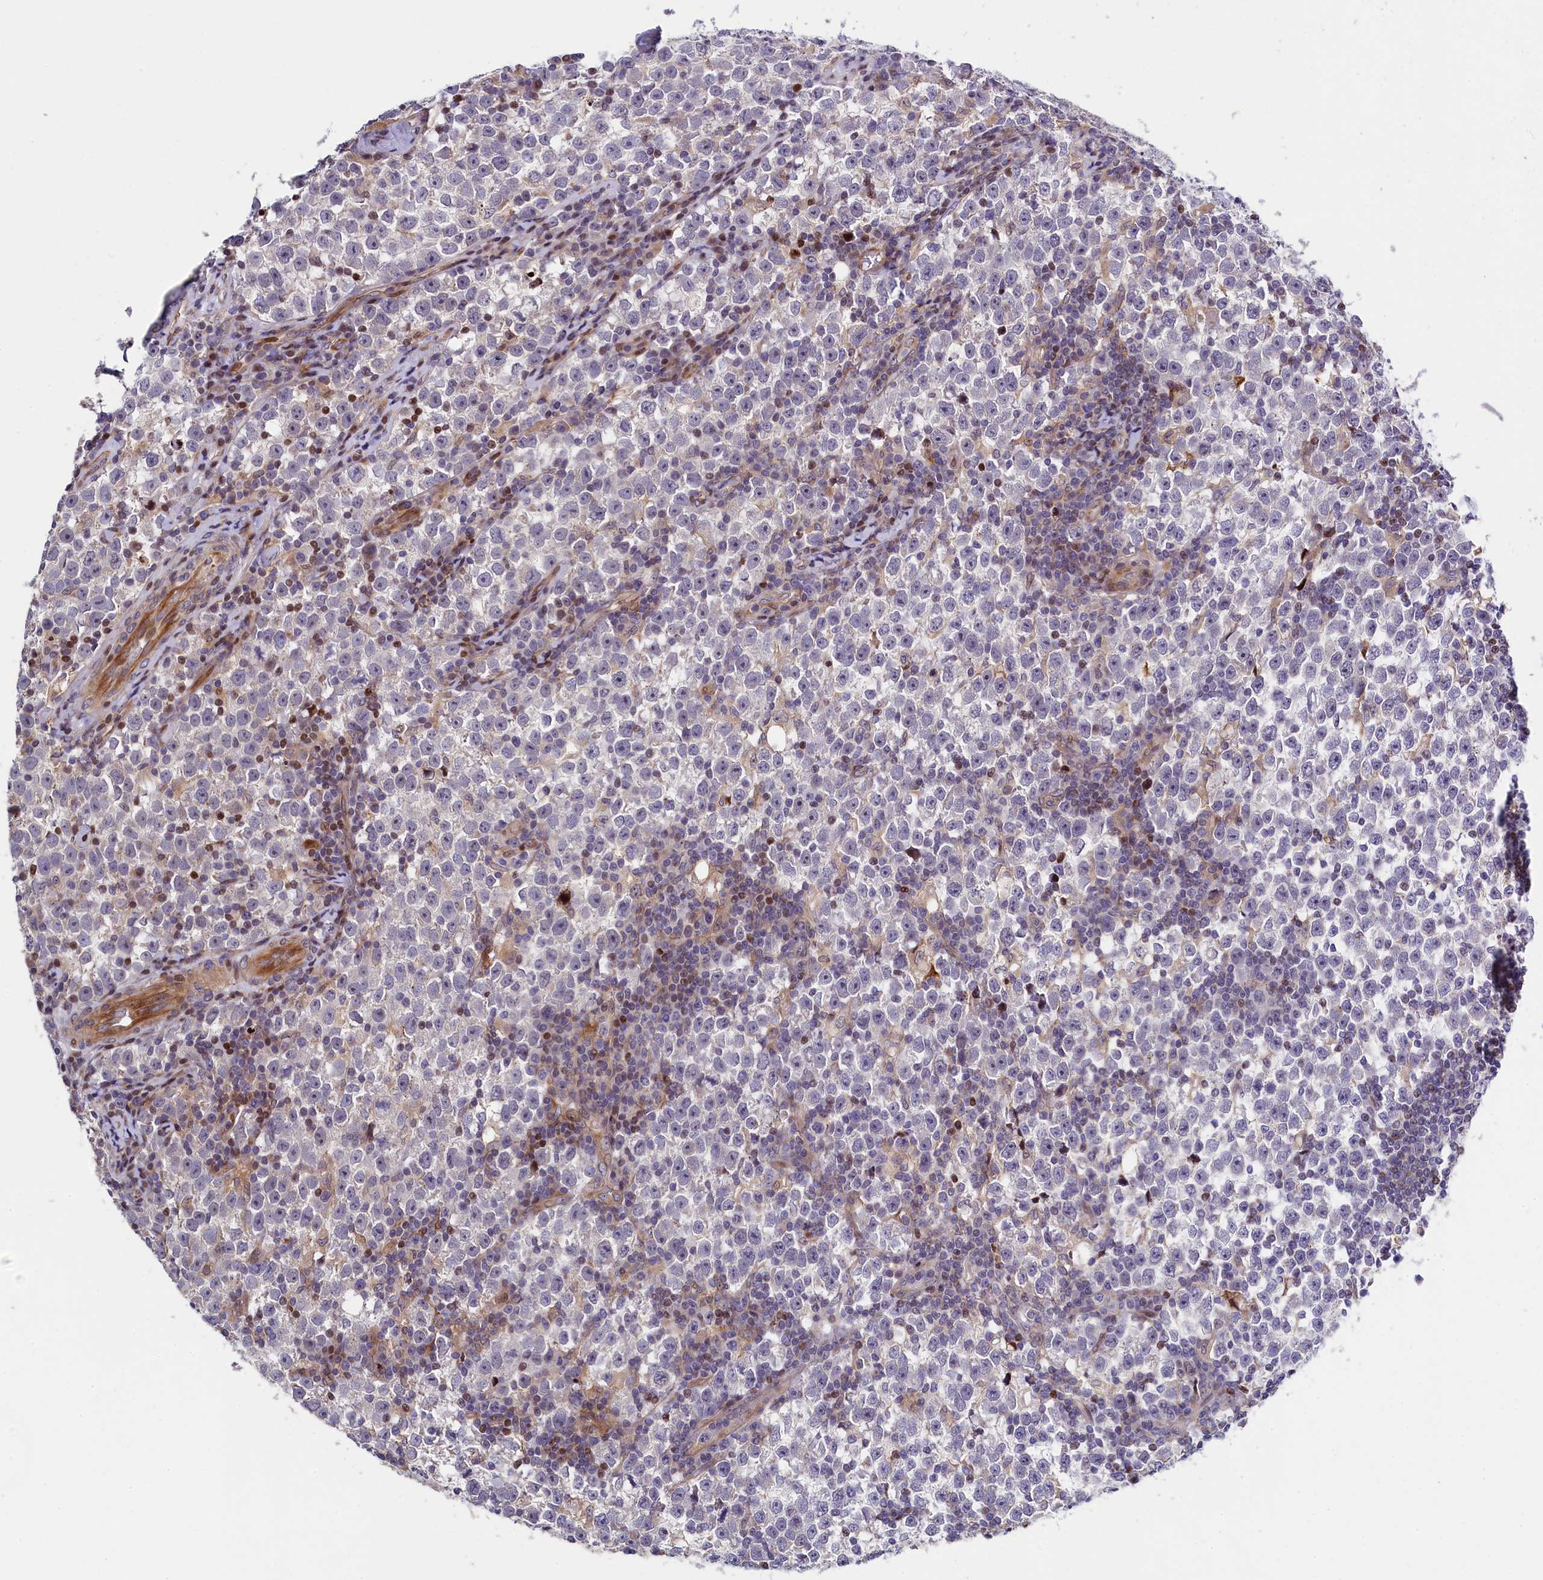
{"staining": {"intensity": "negative", "quantity": "none", "location": "none"}, "tissue": "testis cancer", "cell_type": "Tumor cells", "image_type": "cancer", "snomed": [{"axis": "morphology", "description": "Normal tissue, NOS"}, {"axis": "morphology", "description": "Seminoma, NOS"}, {"axis": "topography", "description": "Testis"}], "caption": "A photomicrograph of seminoma (testis) stained for a protein reveals no brown staining in tumor cells. (Stains: DAB (3,3'-diaminobenzidine) IHC with hematoxylin counter stain, Microscopy: brightfield microscopy at high magnification).", "gene": "TGDS", "patient": {"sex": "male", "age": 43}}